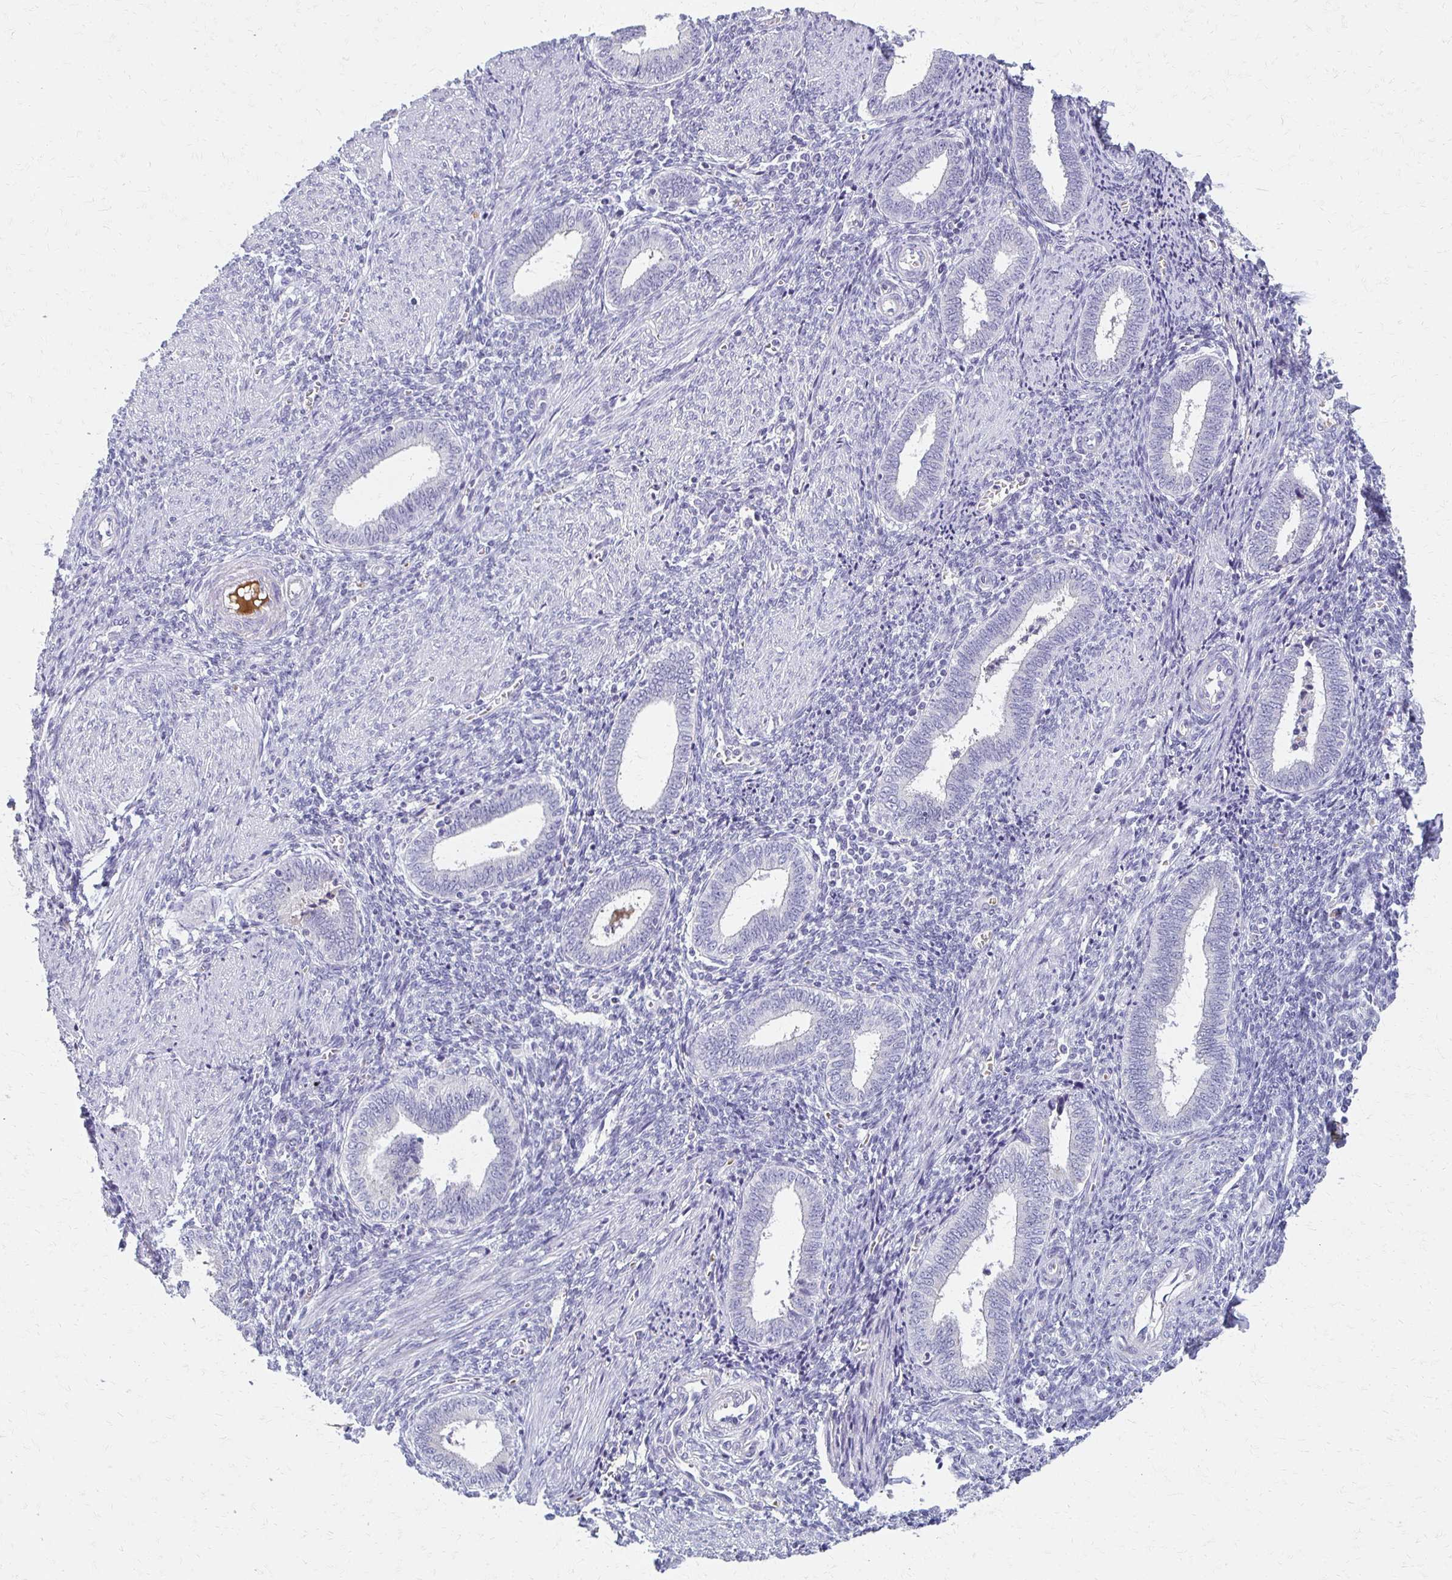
{"staining": {"intensity": "negative", "quantity": "none", "location": "none"}, "tissue": "endometrium", "cell_type": "Cells in endometrial stroma", "image_type": "normal", "snomed": [{"axis": "morphology", "description": "Normal tissue, NOS"}, {"axis": "topography", "description": "Endometrium"}], "caption": "The immunohistochemistry (IHC) image has no significant positivity in cells in endometrial stroma of endometrium.", "gene": "BBS12", "patient": {"sex": "female", "age": 42}}